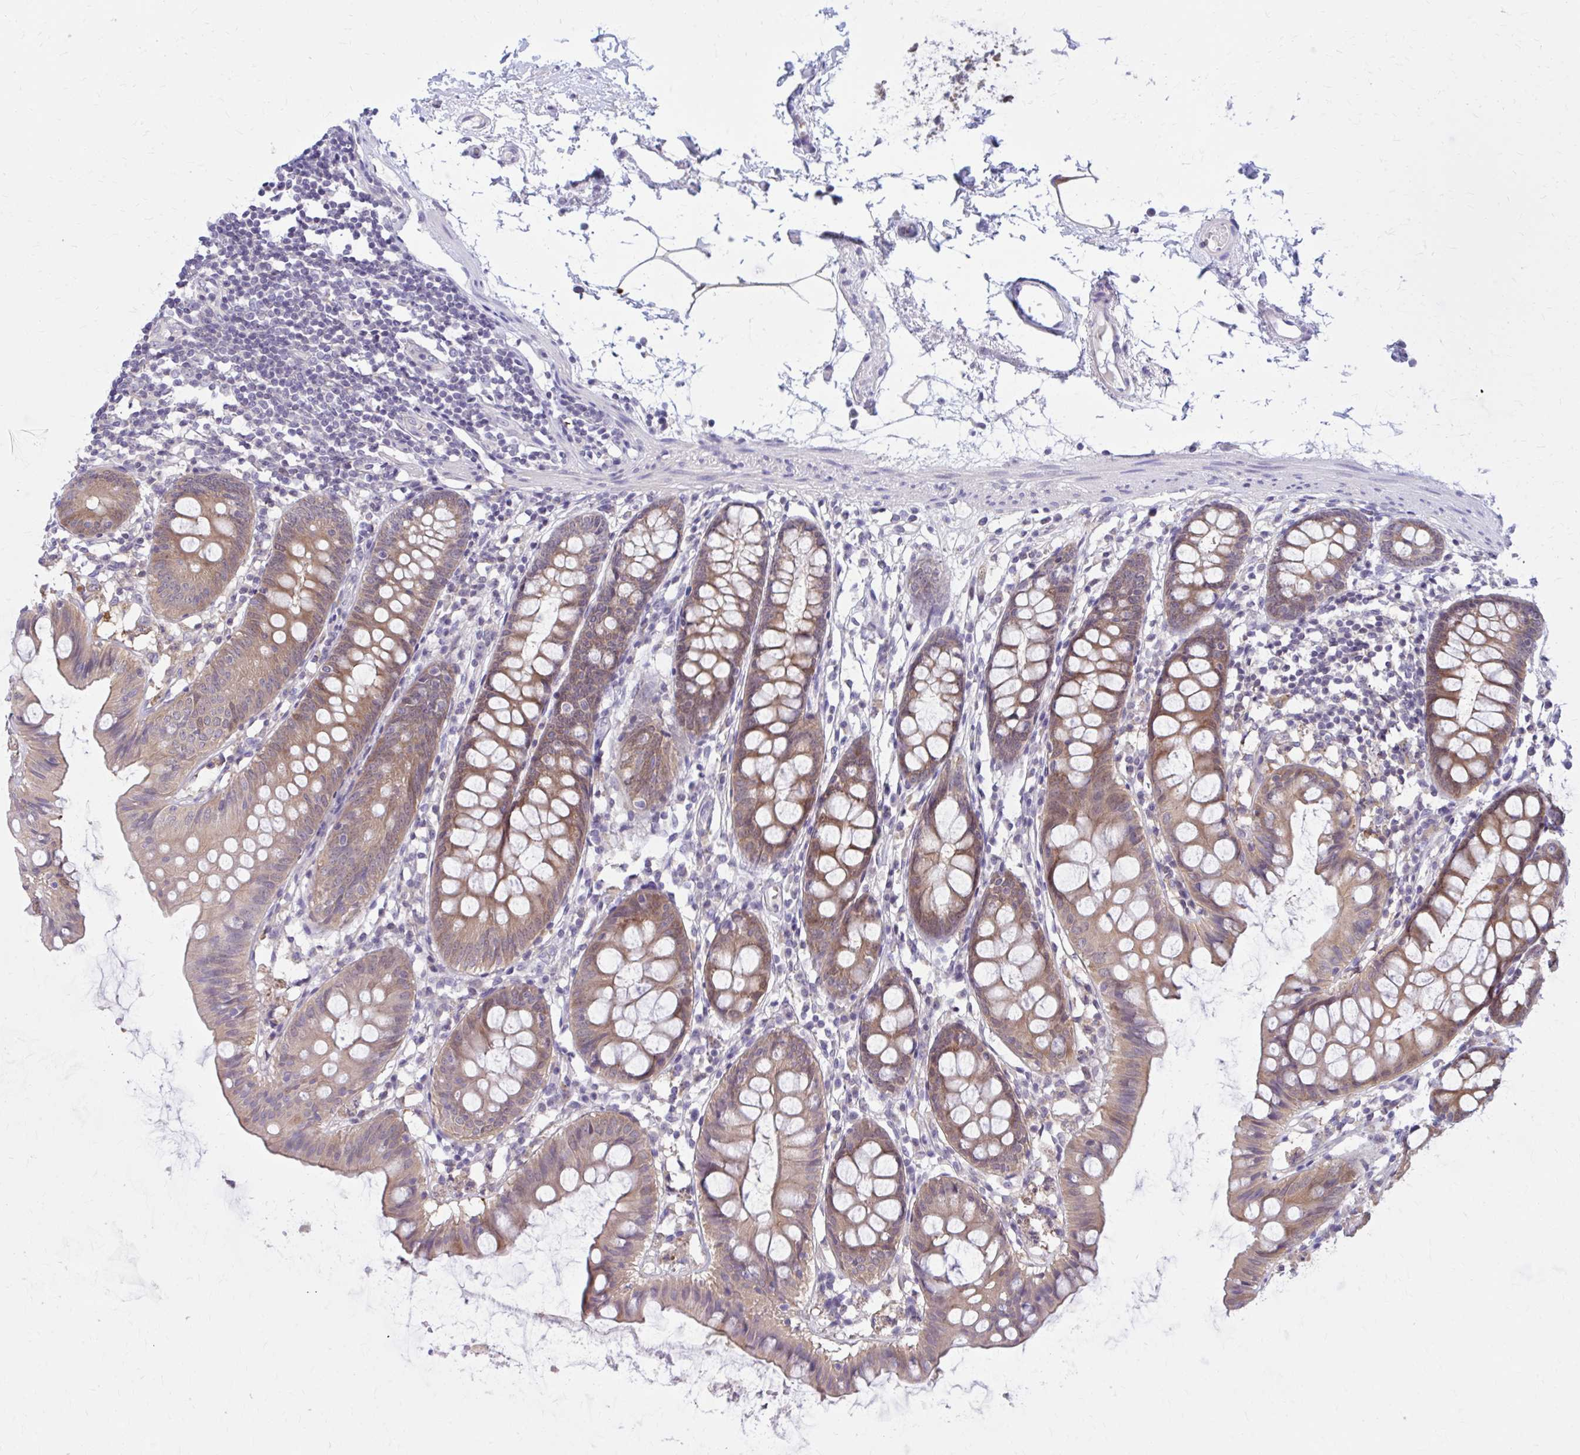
{"staining": {"intensity": "negative", "quantity": "none", "location": "none"}, "tissue": "colon", "cell_type": "Endothelial cells", "image_type": "normal", "snomed": [{"axis": "morphology", "description": "Normal tissue, NOS"}, {"axis": "topography", "description": "Colon"}], "caption": "Human colon stained for a protein using immunohistochemistry displays no staining in endothelial cells.", "gene": "DBI", "patient": {"sex": "female", "age": 84}}